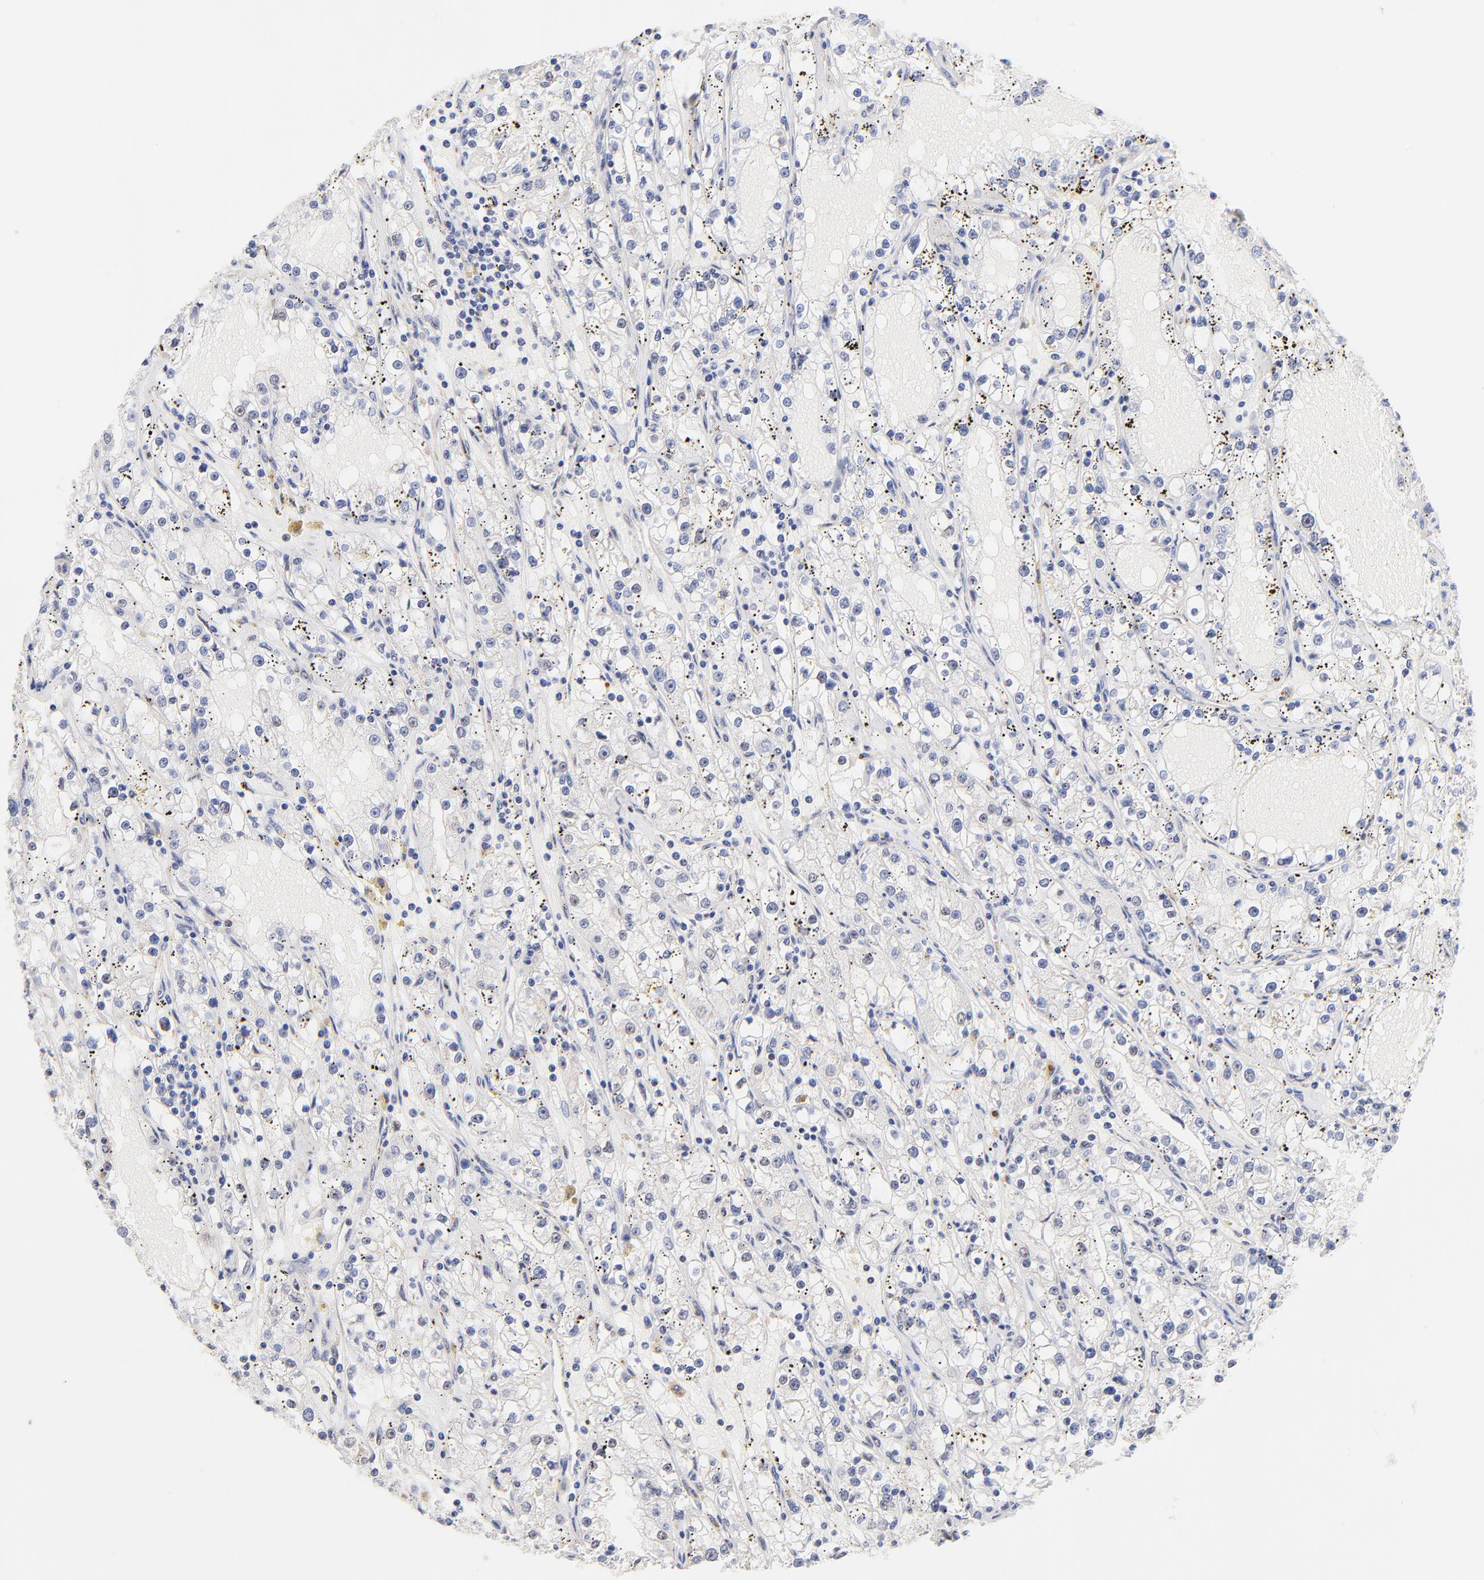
{"staining": {"intensity": "negative", "quantity": "none", "location": "none"}, "tissue": "renal cancer", "cell_type": "Tumor cells", "image_type": "cancer", "snomed": [{"axis": "morphology", "description": "Adenocarcinoma, NOS"}, {"axis": "topography", "description": "Kidney"}], "caption": "Tumor cells show no significant protein positivity in renal cancer (adenocarcinoma).", "gene": "RIBC2", "patient": {"sex": "male", "age": 56}}